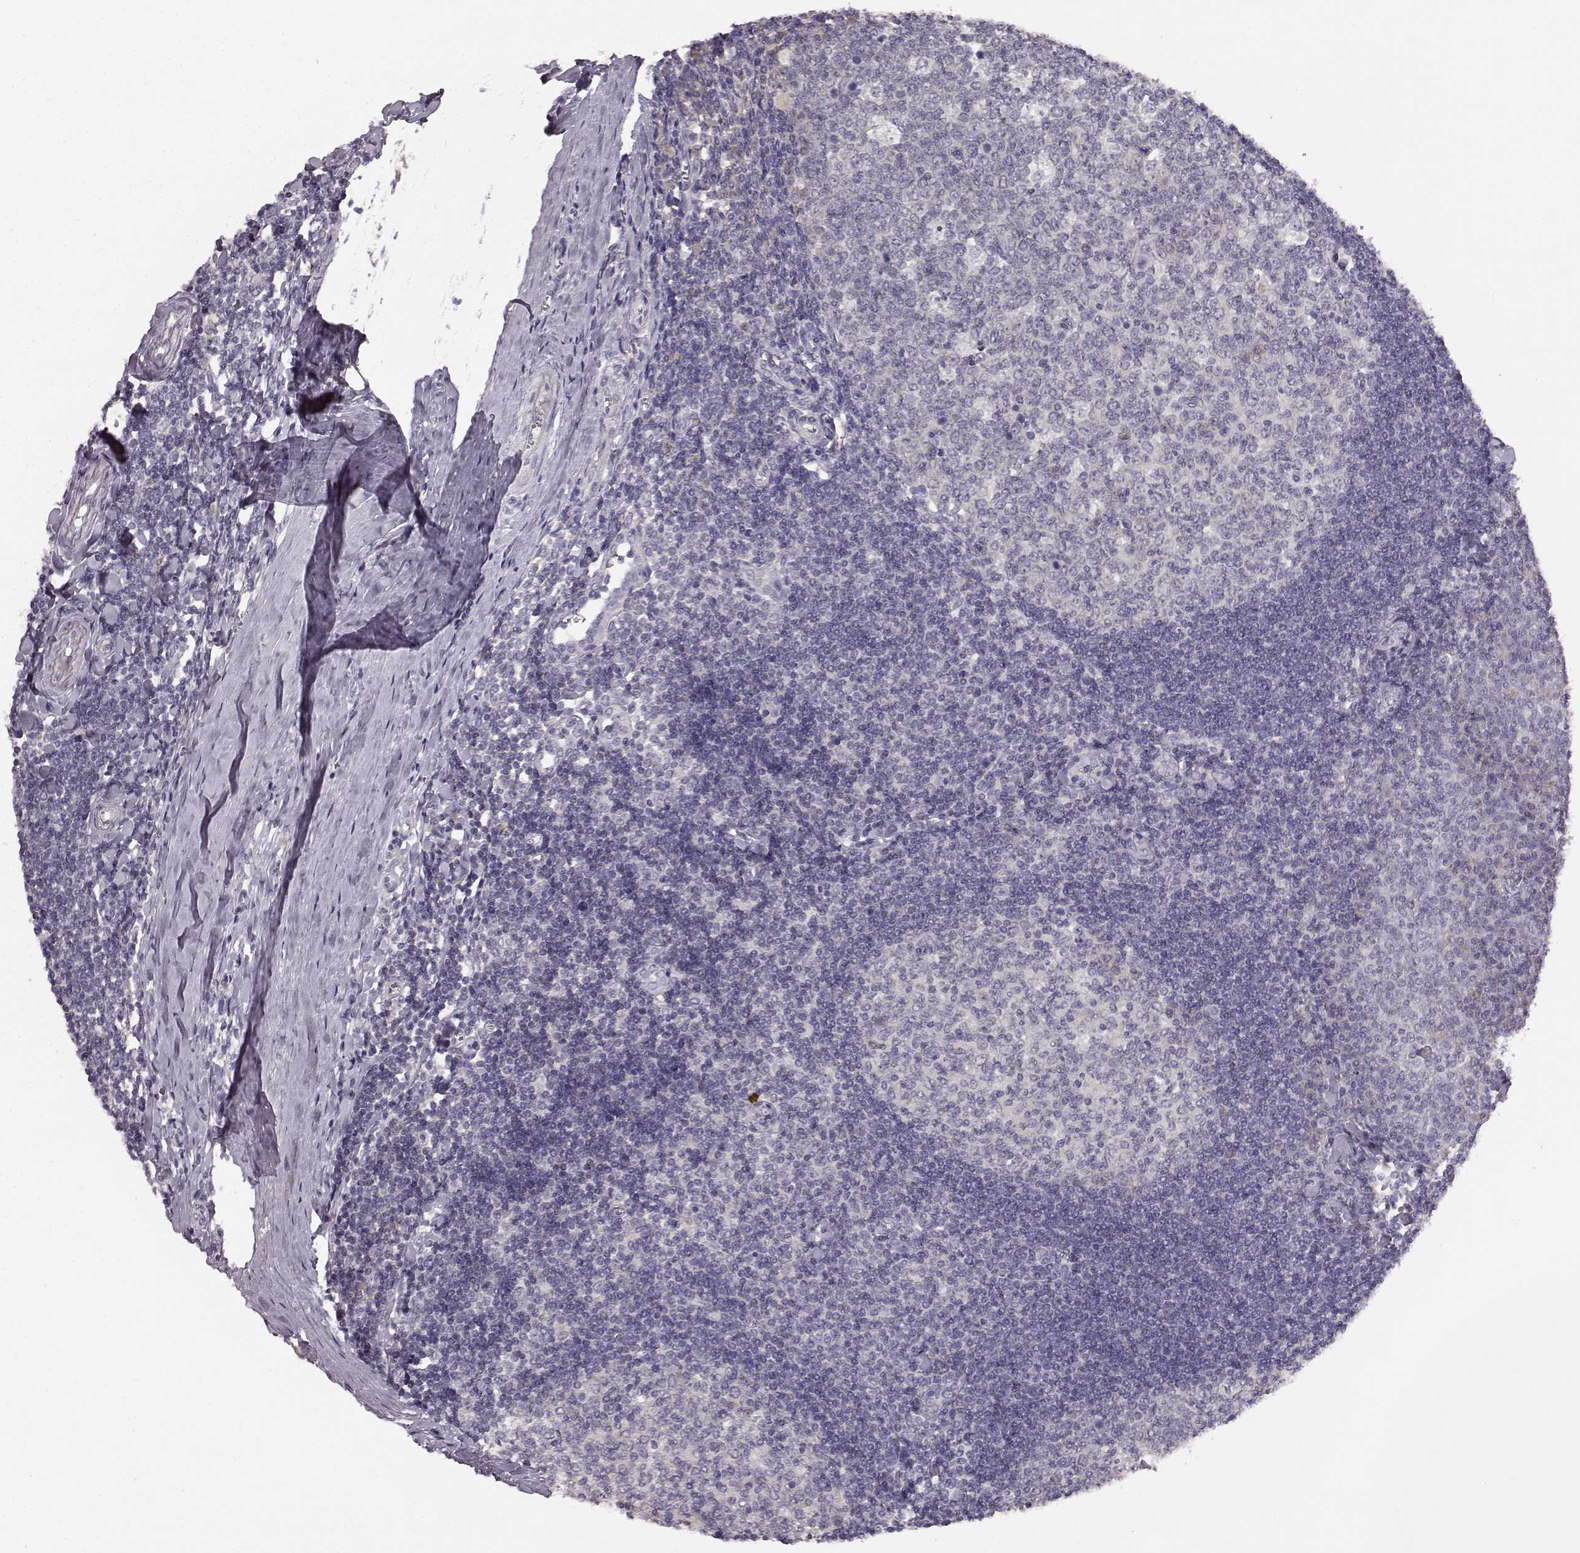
{"staining": {"intensity": "negative", "quantity": "none", "location": "none"}, "tissue": "tonsil", "cell_type": "Germinal center cells", "image_type": "normal", "snomed": [{"axis": "morphology", "description": "Normal tissue, NOS"}, {"axis": "topography", "description": "Tonsil"}], "caption": "The IHC histopathology image has no significant positivity in germinal center cells of tonsil. (Brightfield microscopy of DAB immunohistochemistry at high magnification).", "gene": "BFSP2", "patient": {"sex": "female", "age": 12}}